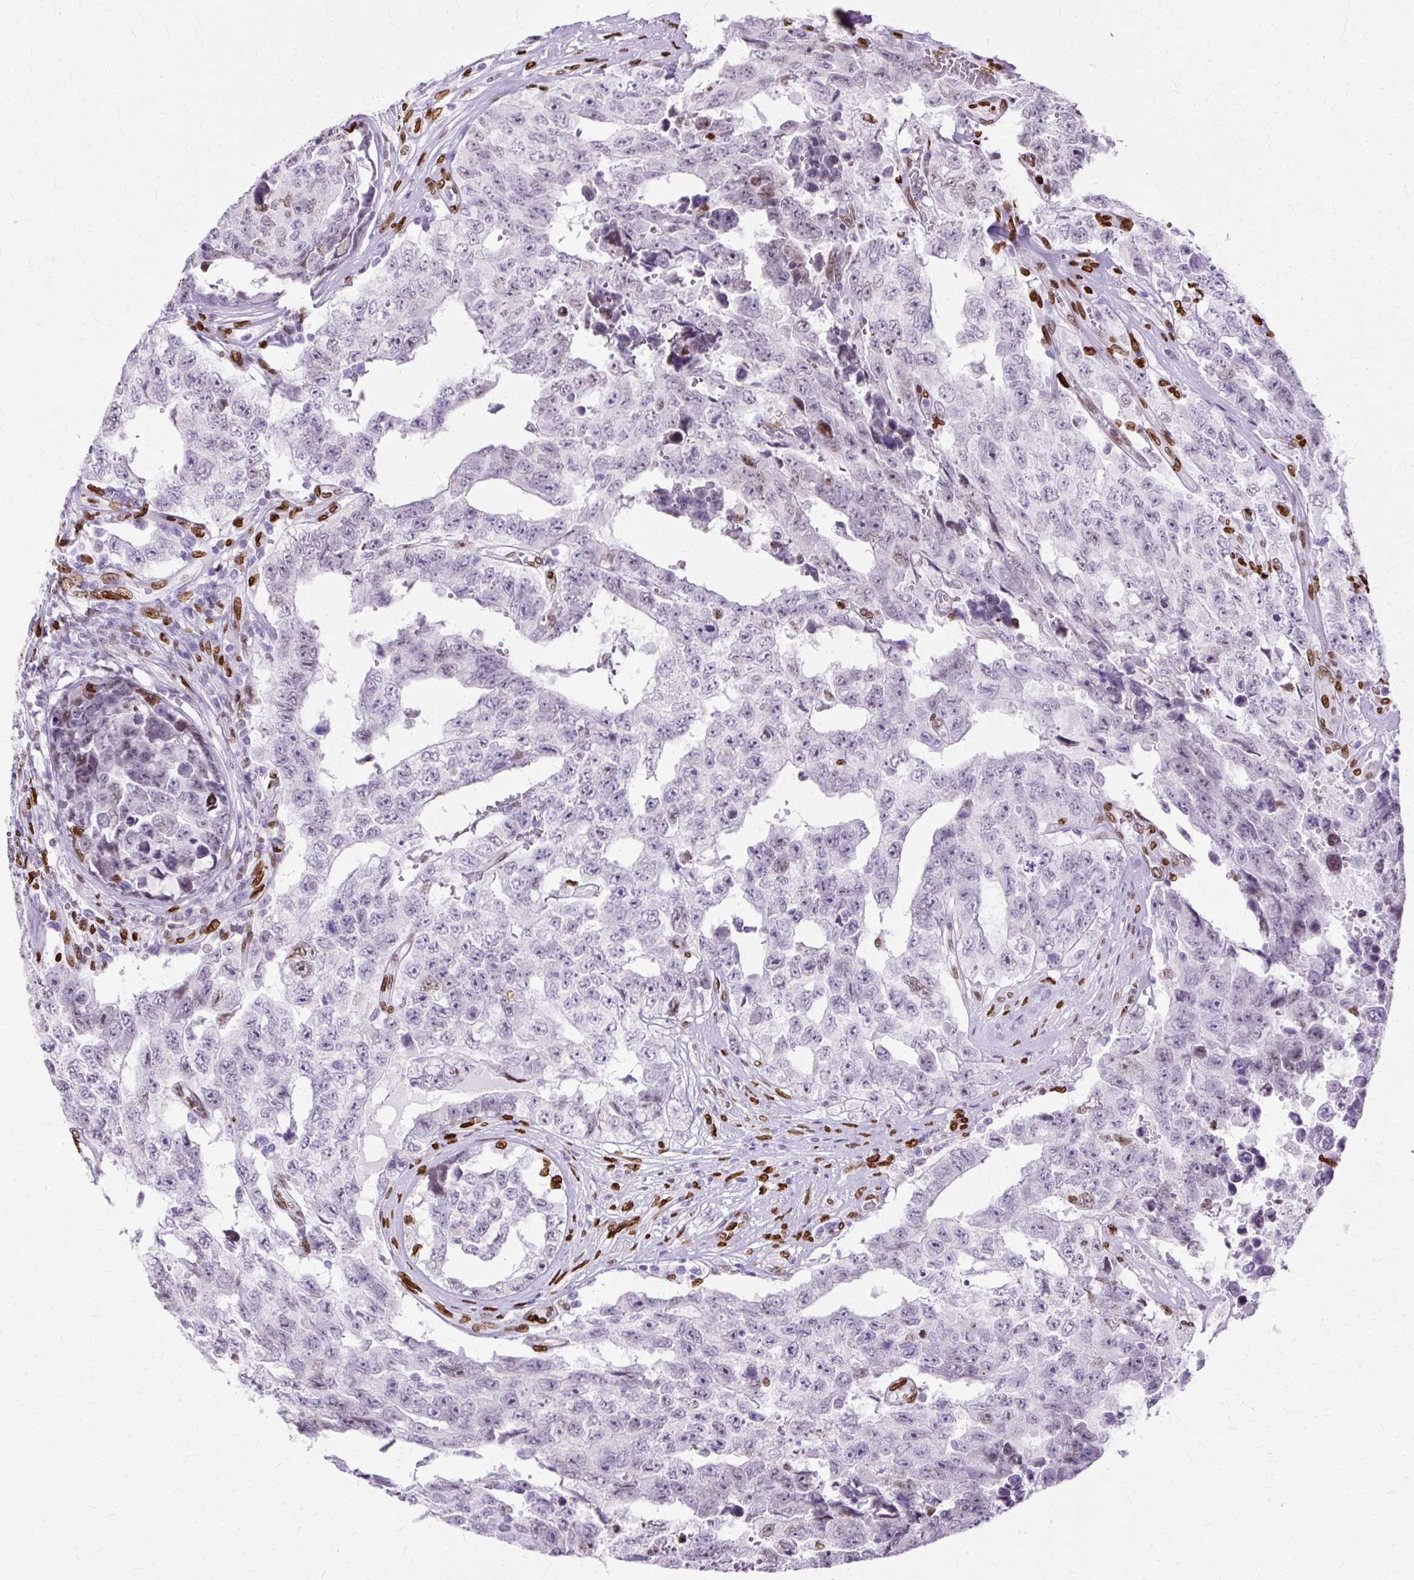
{"staining": {"intensity": "negative", "quantity": "none", "location": "none"}, "tissue": "testis cancer", "cell_type": "Tumor cells", "image_type": "cancer", "snomed": [{"axis": "morphology", "description": "Normal tissue, NOS"}, {"axis": "morphology", "description": "Carcinoma, Embryonal, NOS"}, {"axis": "topography", "description": "Testis"}, {"axis": "topography", "description": "Epididymis"}], "caption": "The image exhibits no staining of tumor cells in testis cancer (embryonal carcinoma). Nuclei are stained in blue.", "gene": "TMEM184C", "patient": {"sex": "male", "age": 25}}